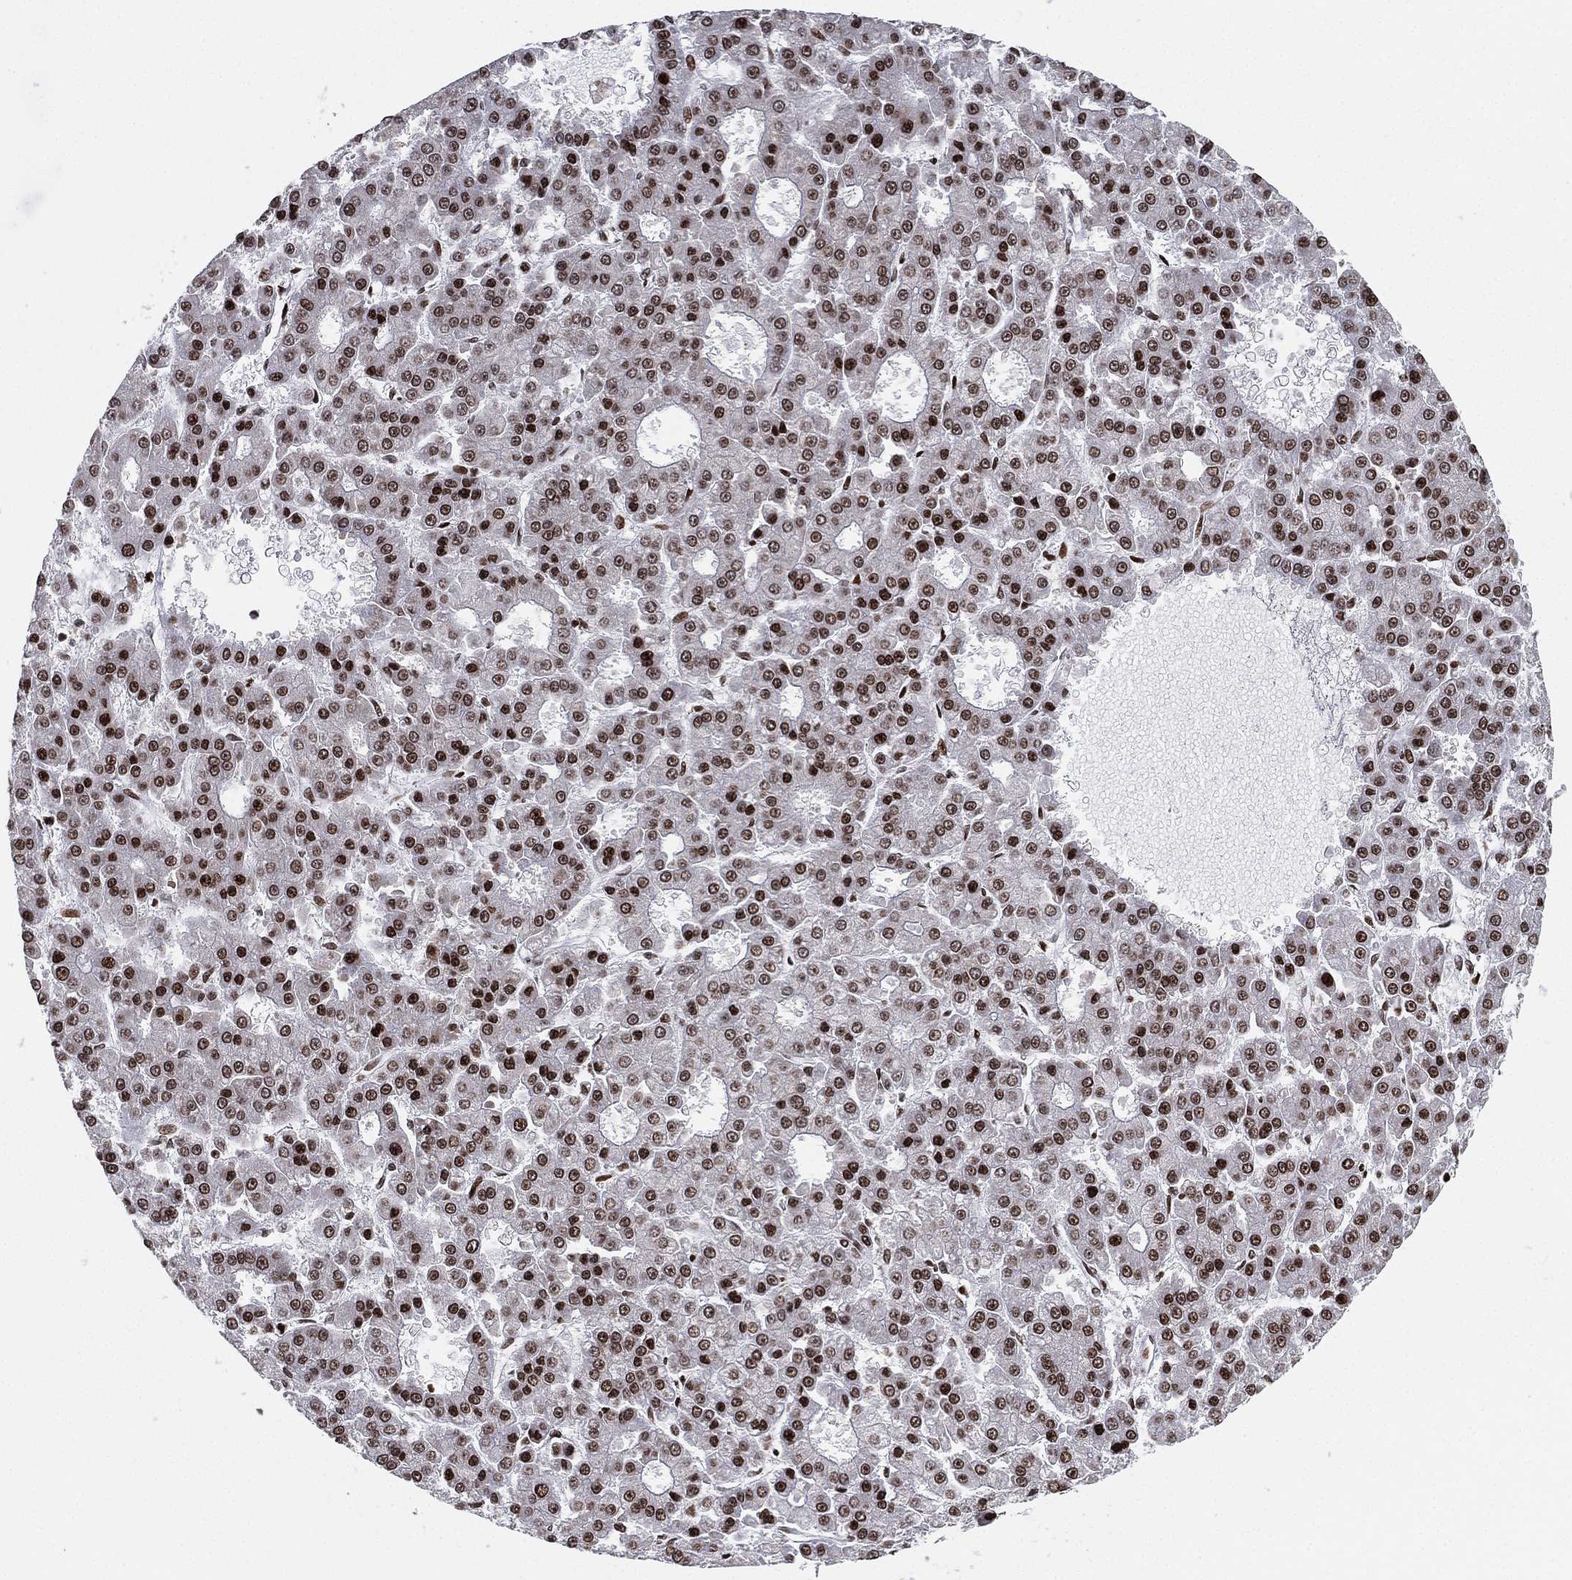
{"staining": {"intensity": "strong", "quantity": "<25%", "location": "nuclear"}, "tissue": "liver cancer", "cell_type": "Tumor cells", "image_type": "cancer", "snomed": [{"axis": "morphology", "description": "Carcinoma, Hepatocellular, NOS"}, {"axis": "topography", "description": "Liver"}], "caption": "Hepatocellular carcinoma (liver) stained with DAB immunohistochemistry displays medium levels of strong nuclear positivity in about <25% of tumor cells. Using DAB (brown) and hematoxylin (blue) stains, captured at high magnification using brightfield microscopy.", "gene": "MFSD14A", "patient": {"sex": "male", "age": 70}}